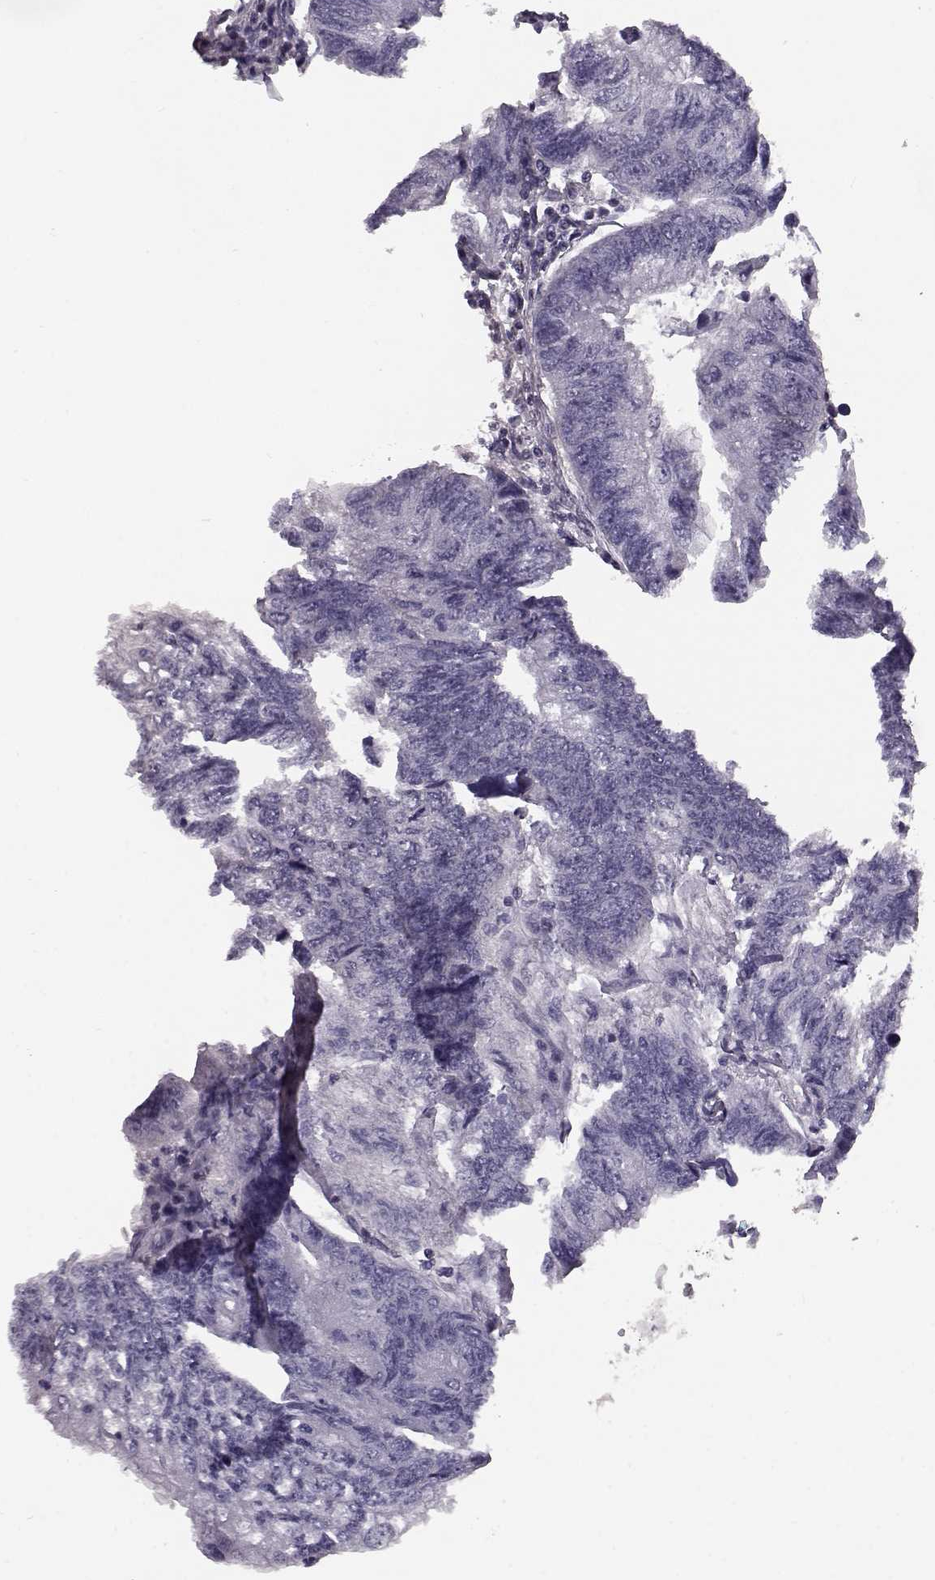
{"staining": {"intensity": "negative", "quantity": "none", "location": "none"}, "tissue": "colorectal cancer", "cell_type": "Tumor cells", "image_type": "cancer", "snomed": [{"axis": "morphology", "description": "Adenocarcinoma, NOS"}, {"axis": "topography", "description": "Colon"}], "caption": "DAB immunohistochemical staining of human adenocarcinoma (colorectal) exhibits no significant expression in tumor cells. Brightfield microscopy of IHC stained with DAB (3,3'-diaminobenzidine) (brown) and hematoxylin (blue), captured at high magnification.", "gene": "CCL19", "patient": {"sex": "female", "age": 65}}